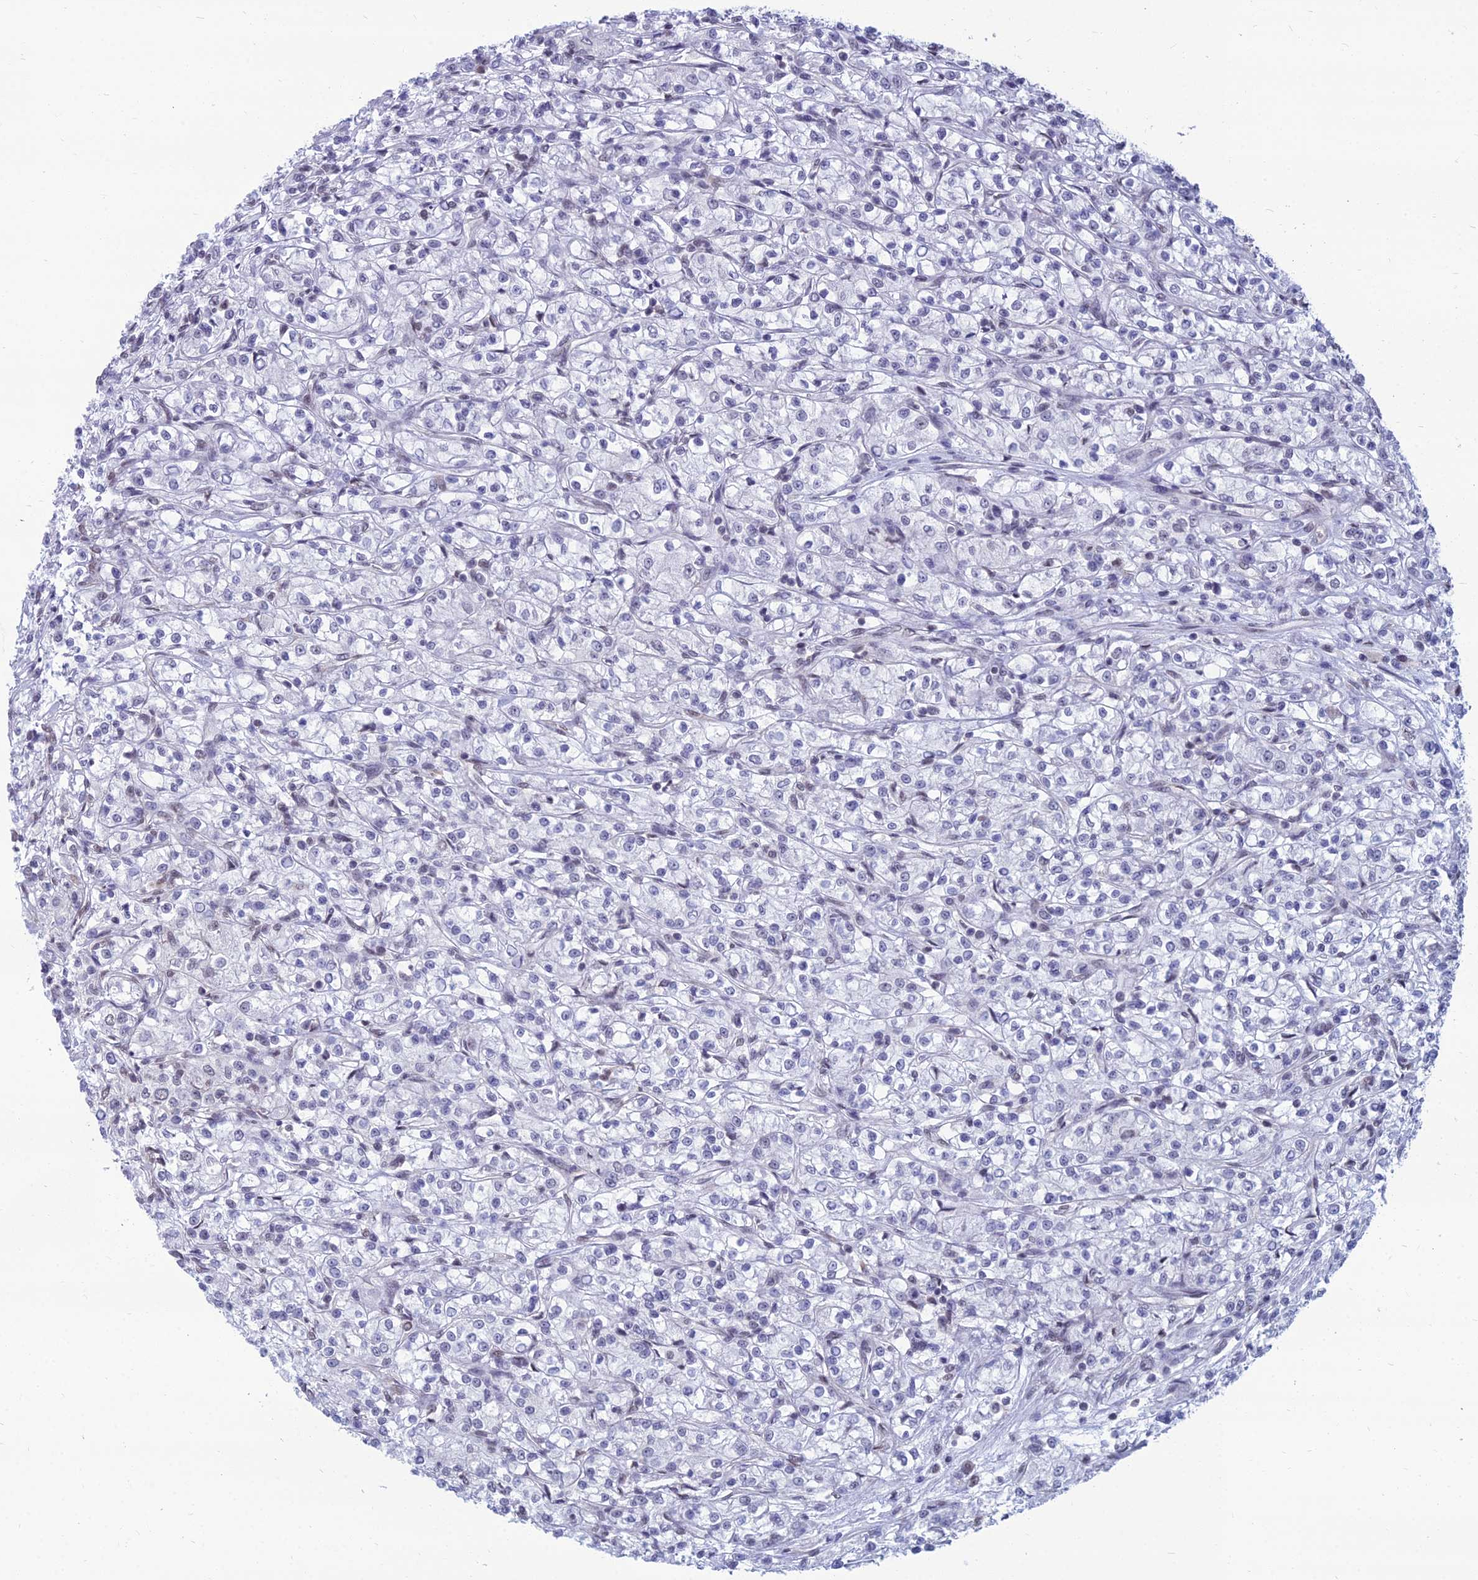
{"staining": {"intensity": "negative", "quantity": "none", "location": "none"}, "tissue": "renal cancer", "cell_type": "Tumor cells", "image_type": "cancer", "snomed": [{"axis": "morphology", "description": "Adenocarcinoma, NOS"}, {"axis": "topography", "description": "Kidney"}], "caption": "There is no significant expression in tumor cells of renal cancer (adenocarcinoma).", "gene": "SRSF7", "patient": {"sex": "female", "age": 59}}